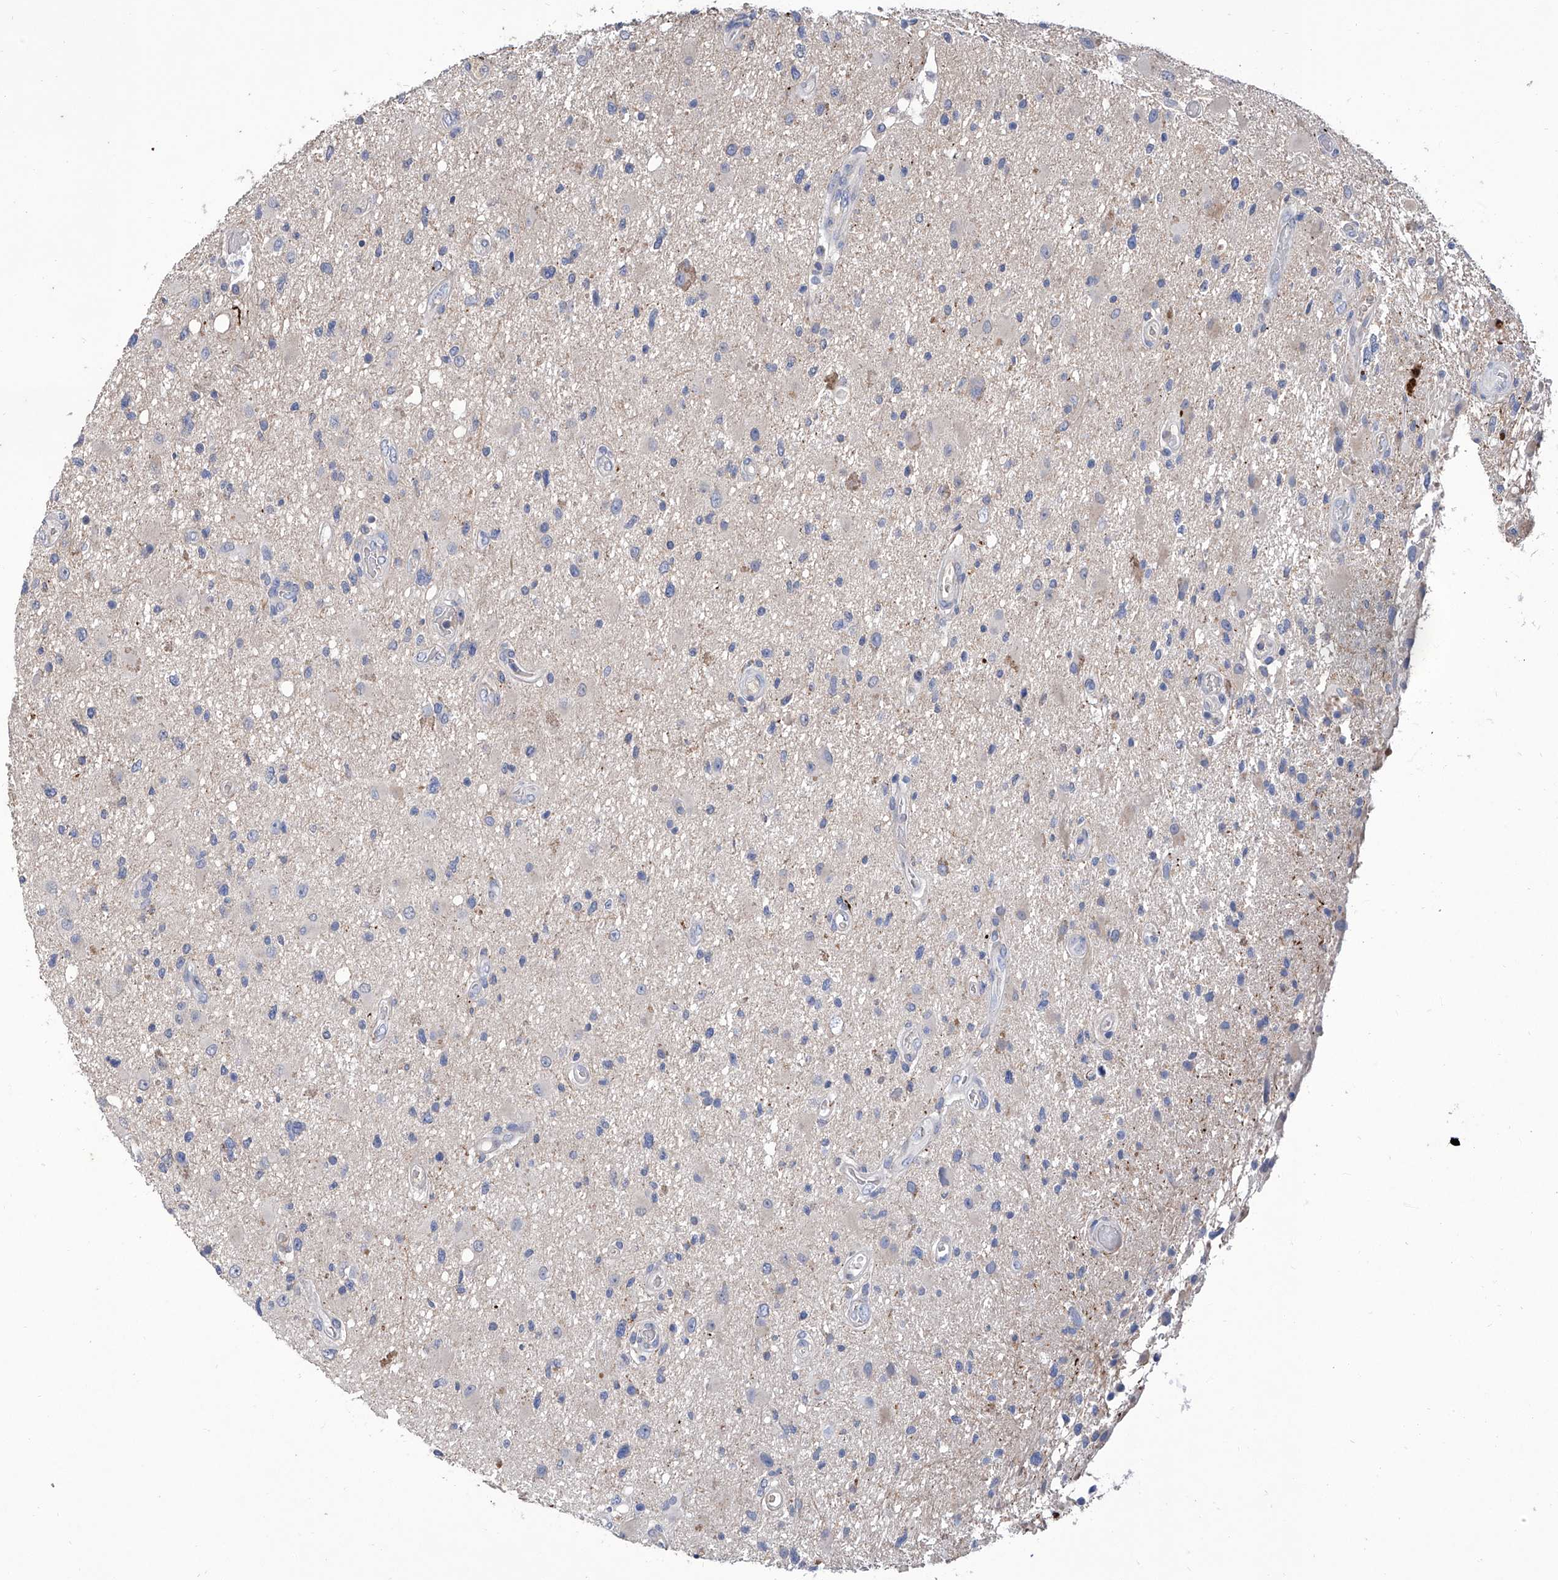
{"staining": {"intensity": "negative", "quantity": "none", "location": "none"}, "tissue": "glioma", "cell_type": "Tumor cells", "image_type": "cancer", "snomed": [{"axis": "morphology", "description": "Glioma, malignant, High grade"}, {"axis": "topography", "description": "Brain"}], "caption": "This is a micrograph of IHC staining of malignant glioma (high-grade), which shows no staining in tumor cells.", "gene": "GPT", "patient": {"sex": "male", "age": 33}}